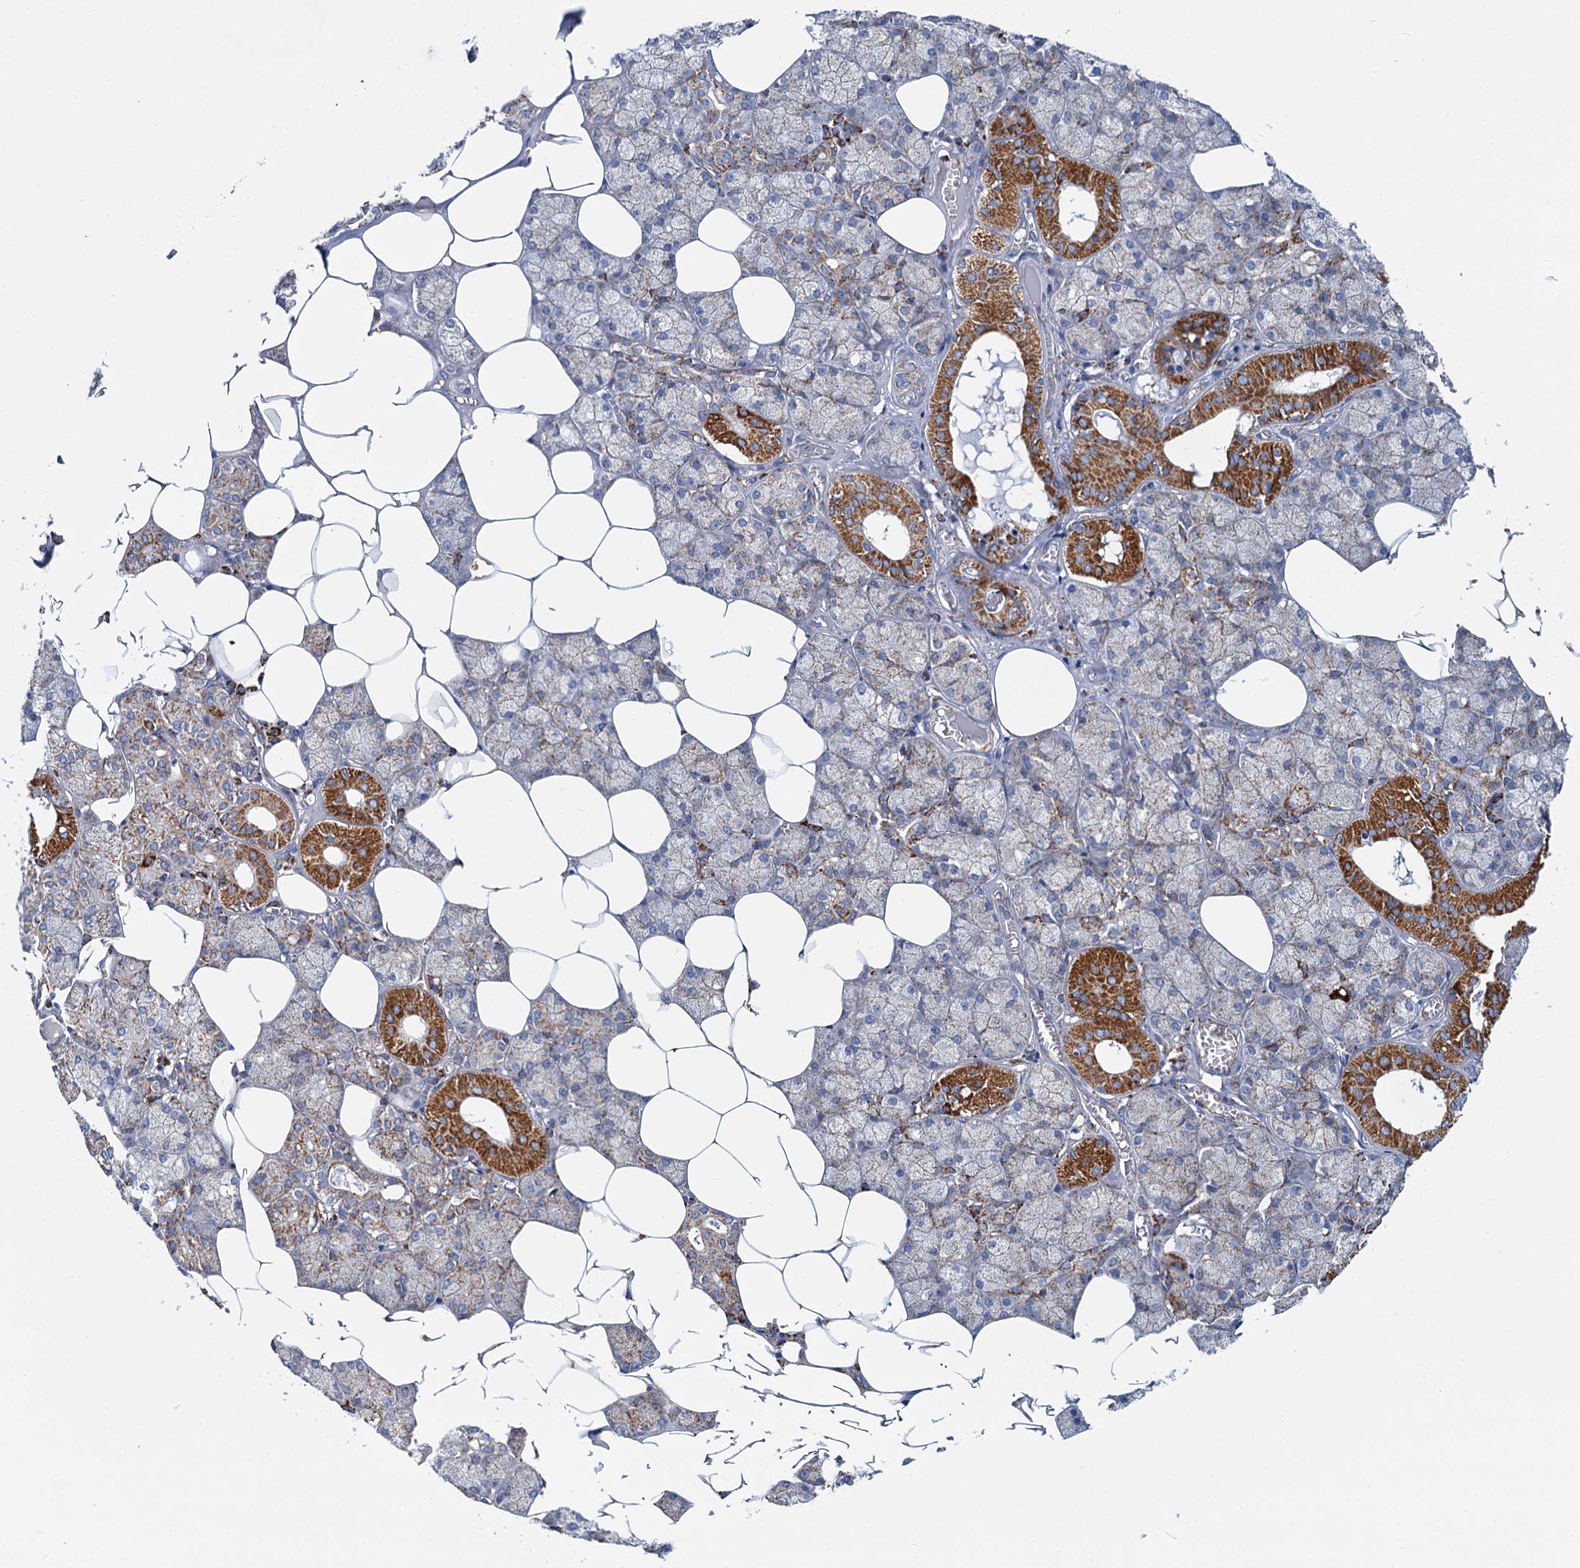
{"staining": {"intensity": "strong", "quantity": "<25%", "location": "cytoplasmic/membranous"}, "tissue": "salivary gland", "cell_type": "Glandular cells", "image_type": "normal", "snomed": [{"axis": "morphology", "description": "Normal tissue, NOS"}, {"axis": "topography", "description": "Salivary gland"}], "caption": "This photomicrograph shows unremarkable salivary gland stained with IHC to label a protein in brown. The cytoplasmic/membranous of glandular cells show strong positivity for the protein. Nuclei are counter-stained blue.", "gene": "CCP110", "patient": {"sex": "male", "age": 62}}